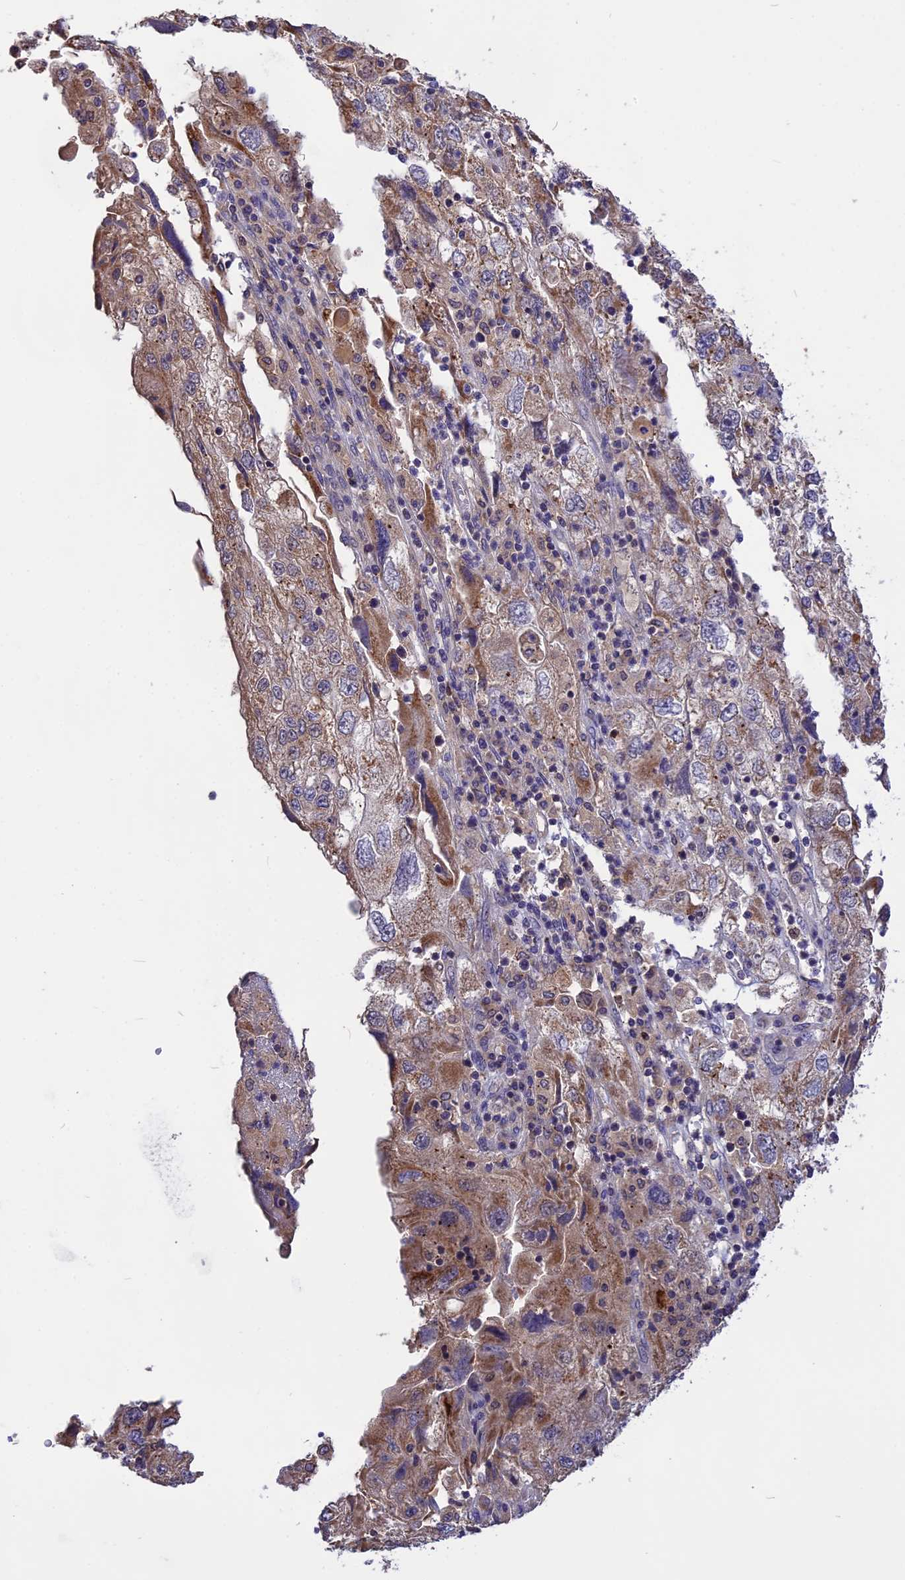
{"staining": {"intensity": "moderate", "quantity": "25%-75%", "location": "cytoplasmic/membranous"}, "tissue": "endometrial cancer", "cell_type": "Tumor cells", "image_type": "cancer", "snomed": [{"axis": "morphology", "description": "Adenocarcinoma, NOS"}, {"axis": "topography", "description": "Endometrium"}], "caption": "Immunohistochemical staining of human endometrial cancer (adenocarcinoma) shows medium levels of moderate cytoplasmic/membranous positivity in about 25%-75% of tumor cells.", "gene": "NUDT8", "patient": {"sex": "female", "age": 49}}